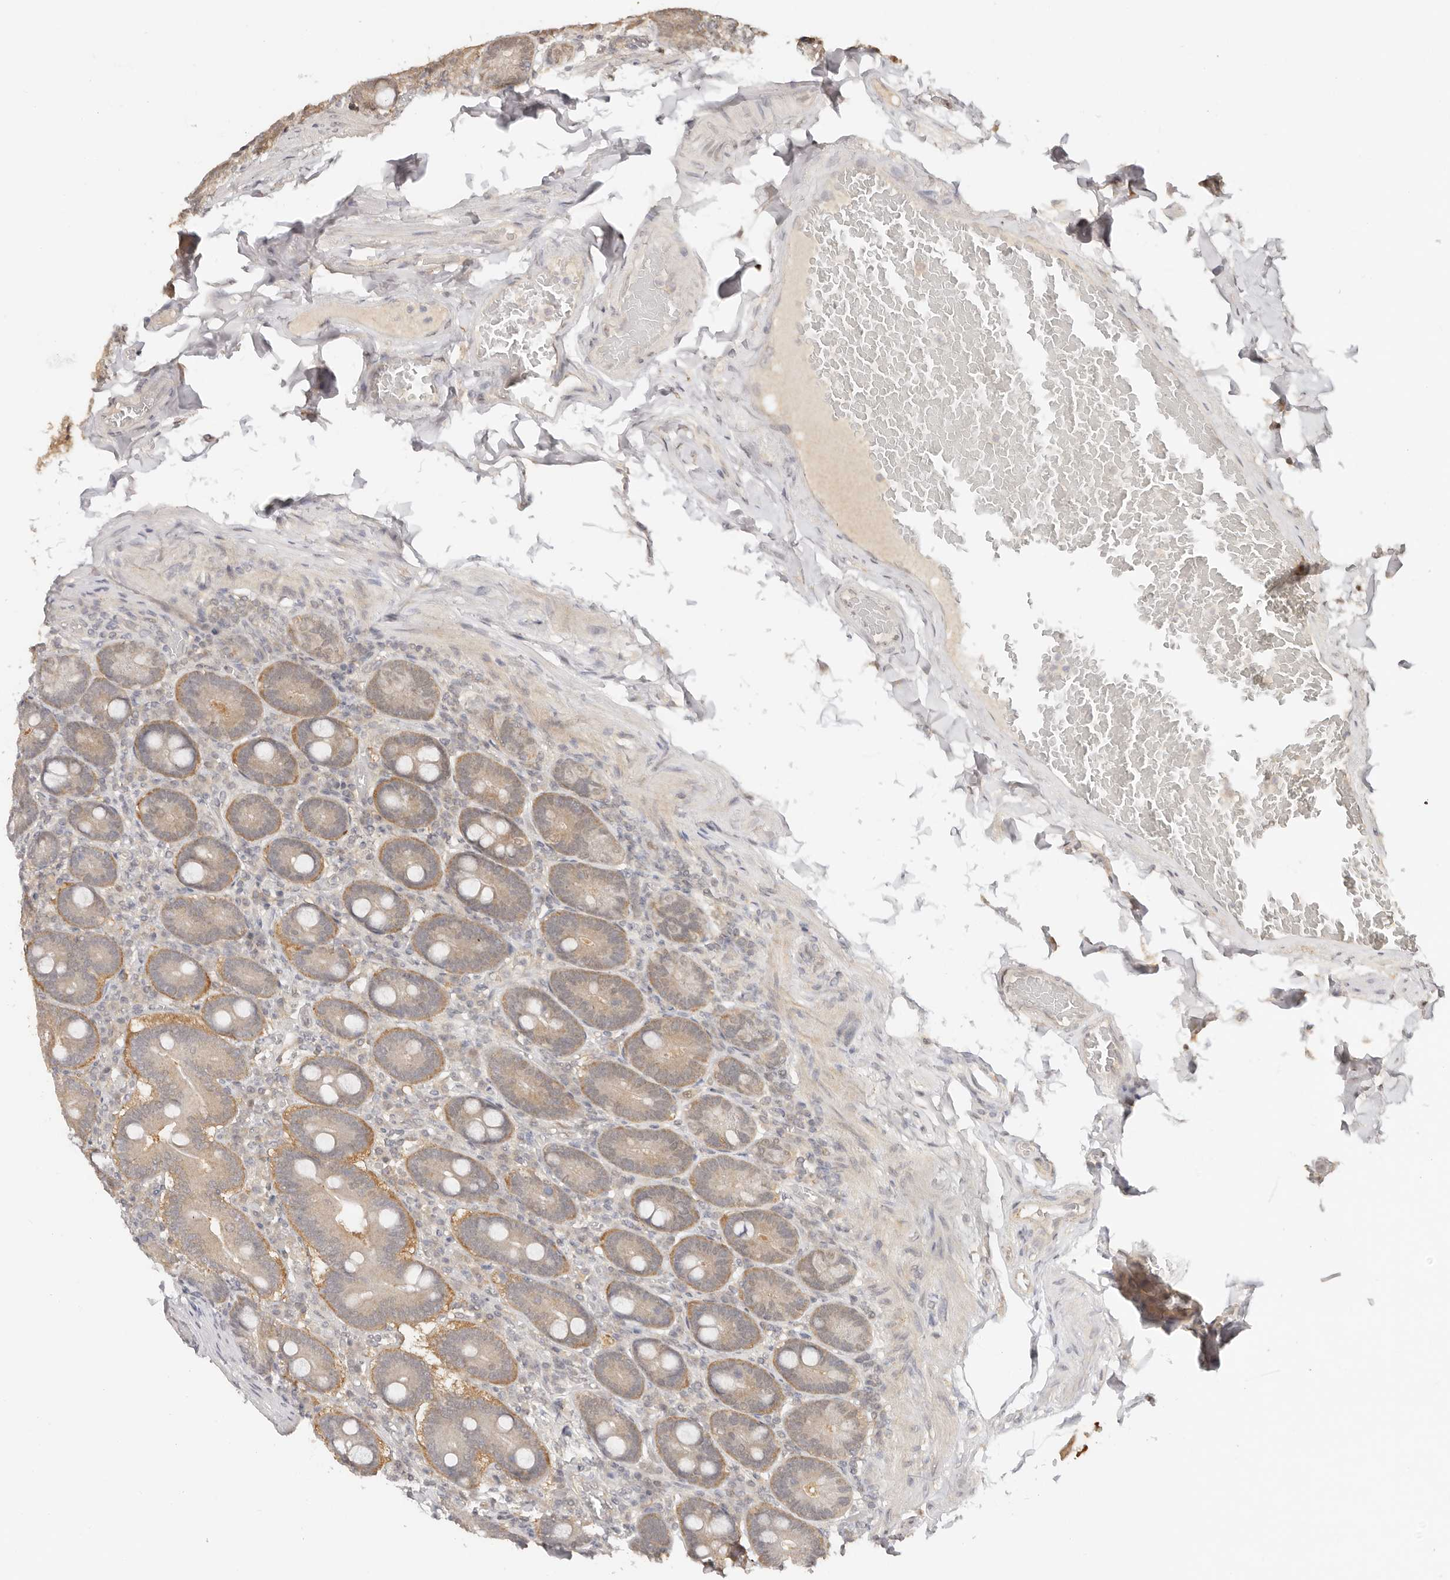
{"staining": {"intensity": "moderate", "quantity": "25%-75%", "location": "cytoplasmic/membranous"}, "tissue": "duodenum", "cell_type": "Glandular cells", "image_type": "normal", "snomed": [{"axis": "morphology", "description": "Normal tissue, NOS"}, {"axis": "topography", "description": "Duodenum"}], "caption": "Normal duodenum reveals moderate cytoplasmic/membranous positivity in approximately 25%-75% of glandular cells.", "gene": "PSMA5", "patient": {"sex": "female", "age": 62}}